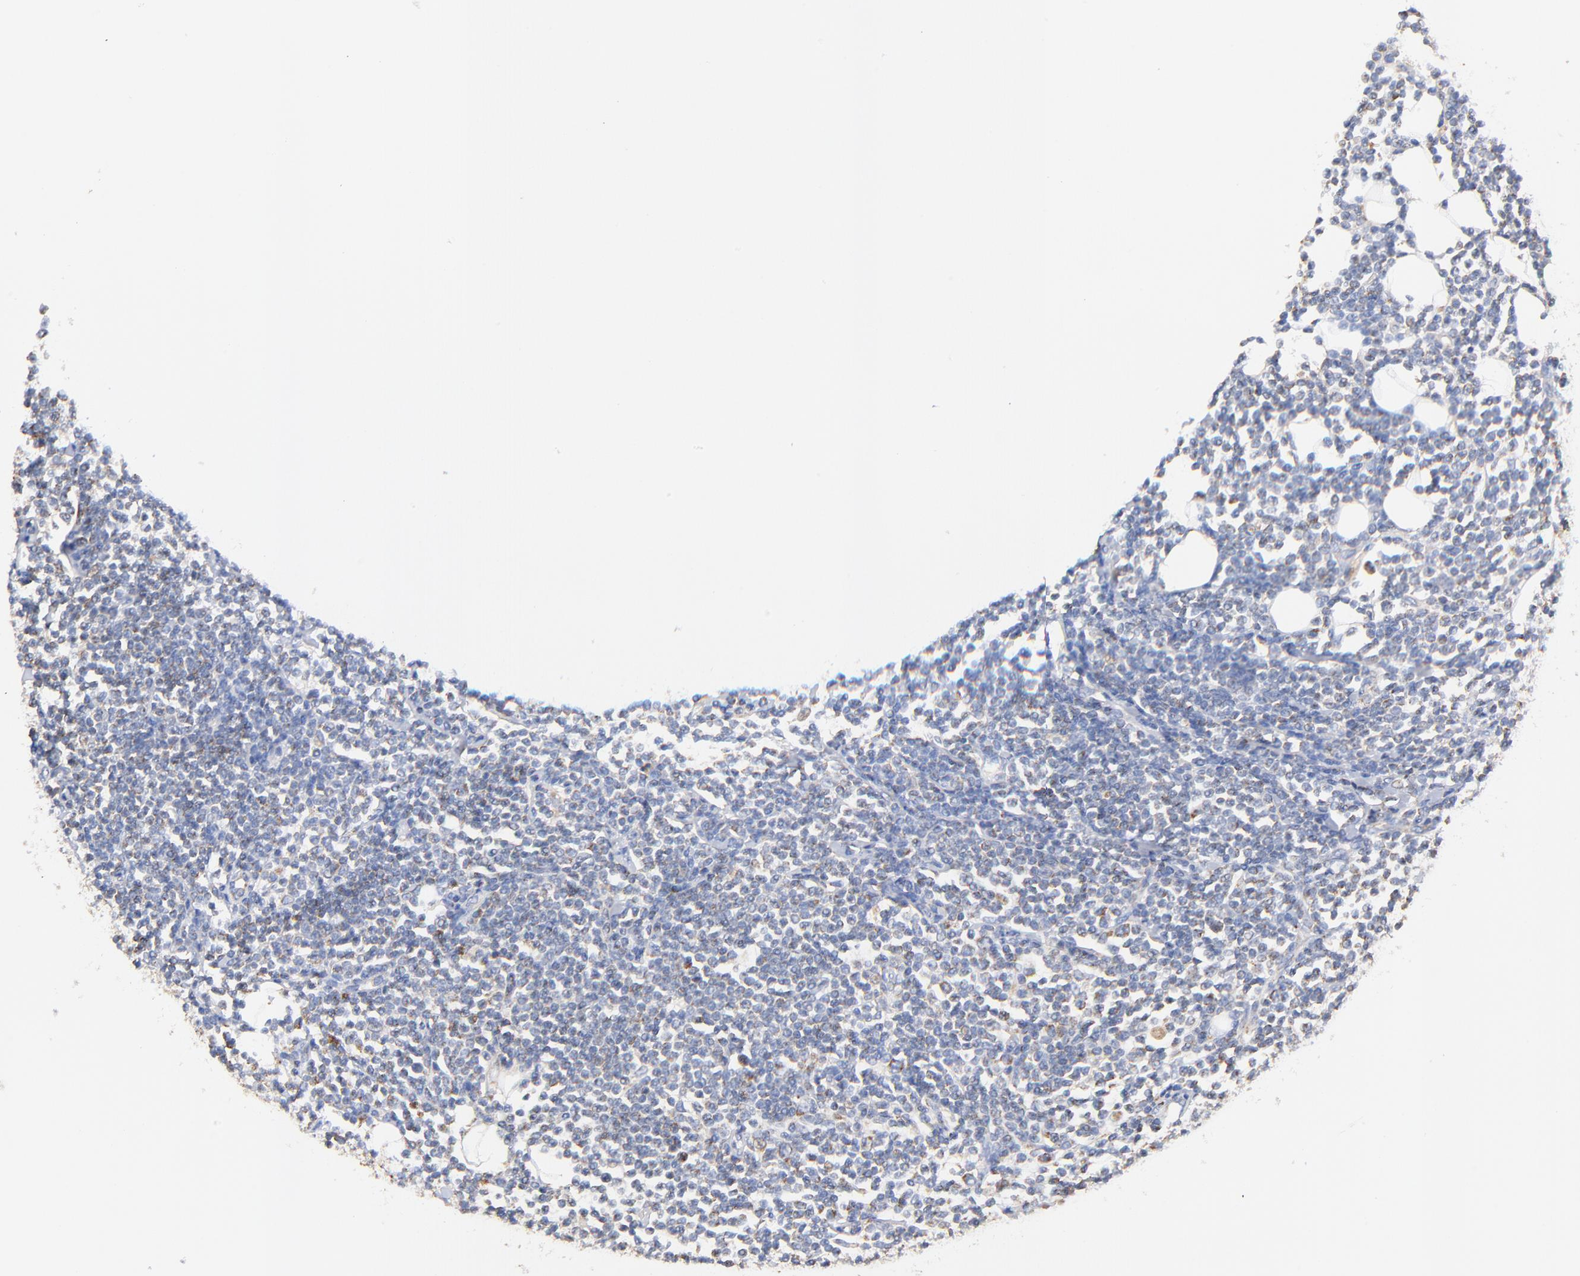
{"staining": {"intensity": "moderate", "quantity": "<25%", "location": "cytoplasmic/membranous"}, "tissue": "lymphoma", "cell_type": "Tumor cells", "image_type": "cancer", "snomed": [{"axis": "morphology", "description": "Malignant lymphoma, non-Hodgkin's type, Low grade"}, {"axis": "topography", "description": "Soft tissue"}], "caption": "This histopathology image shows immunohistochemistry (IHC) staining of malignant lymphoma, non-Hodgkin's type (low-grade), with low moderate cytoplasmic/membranous expression in approximately <25% of tumor cells.", "gene": "ATP5F1D", "patient": {"sex": "male", "age": 92}}